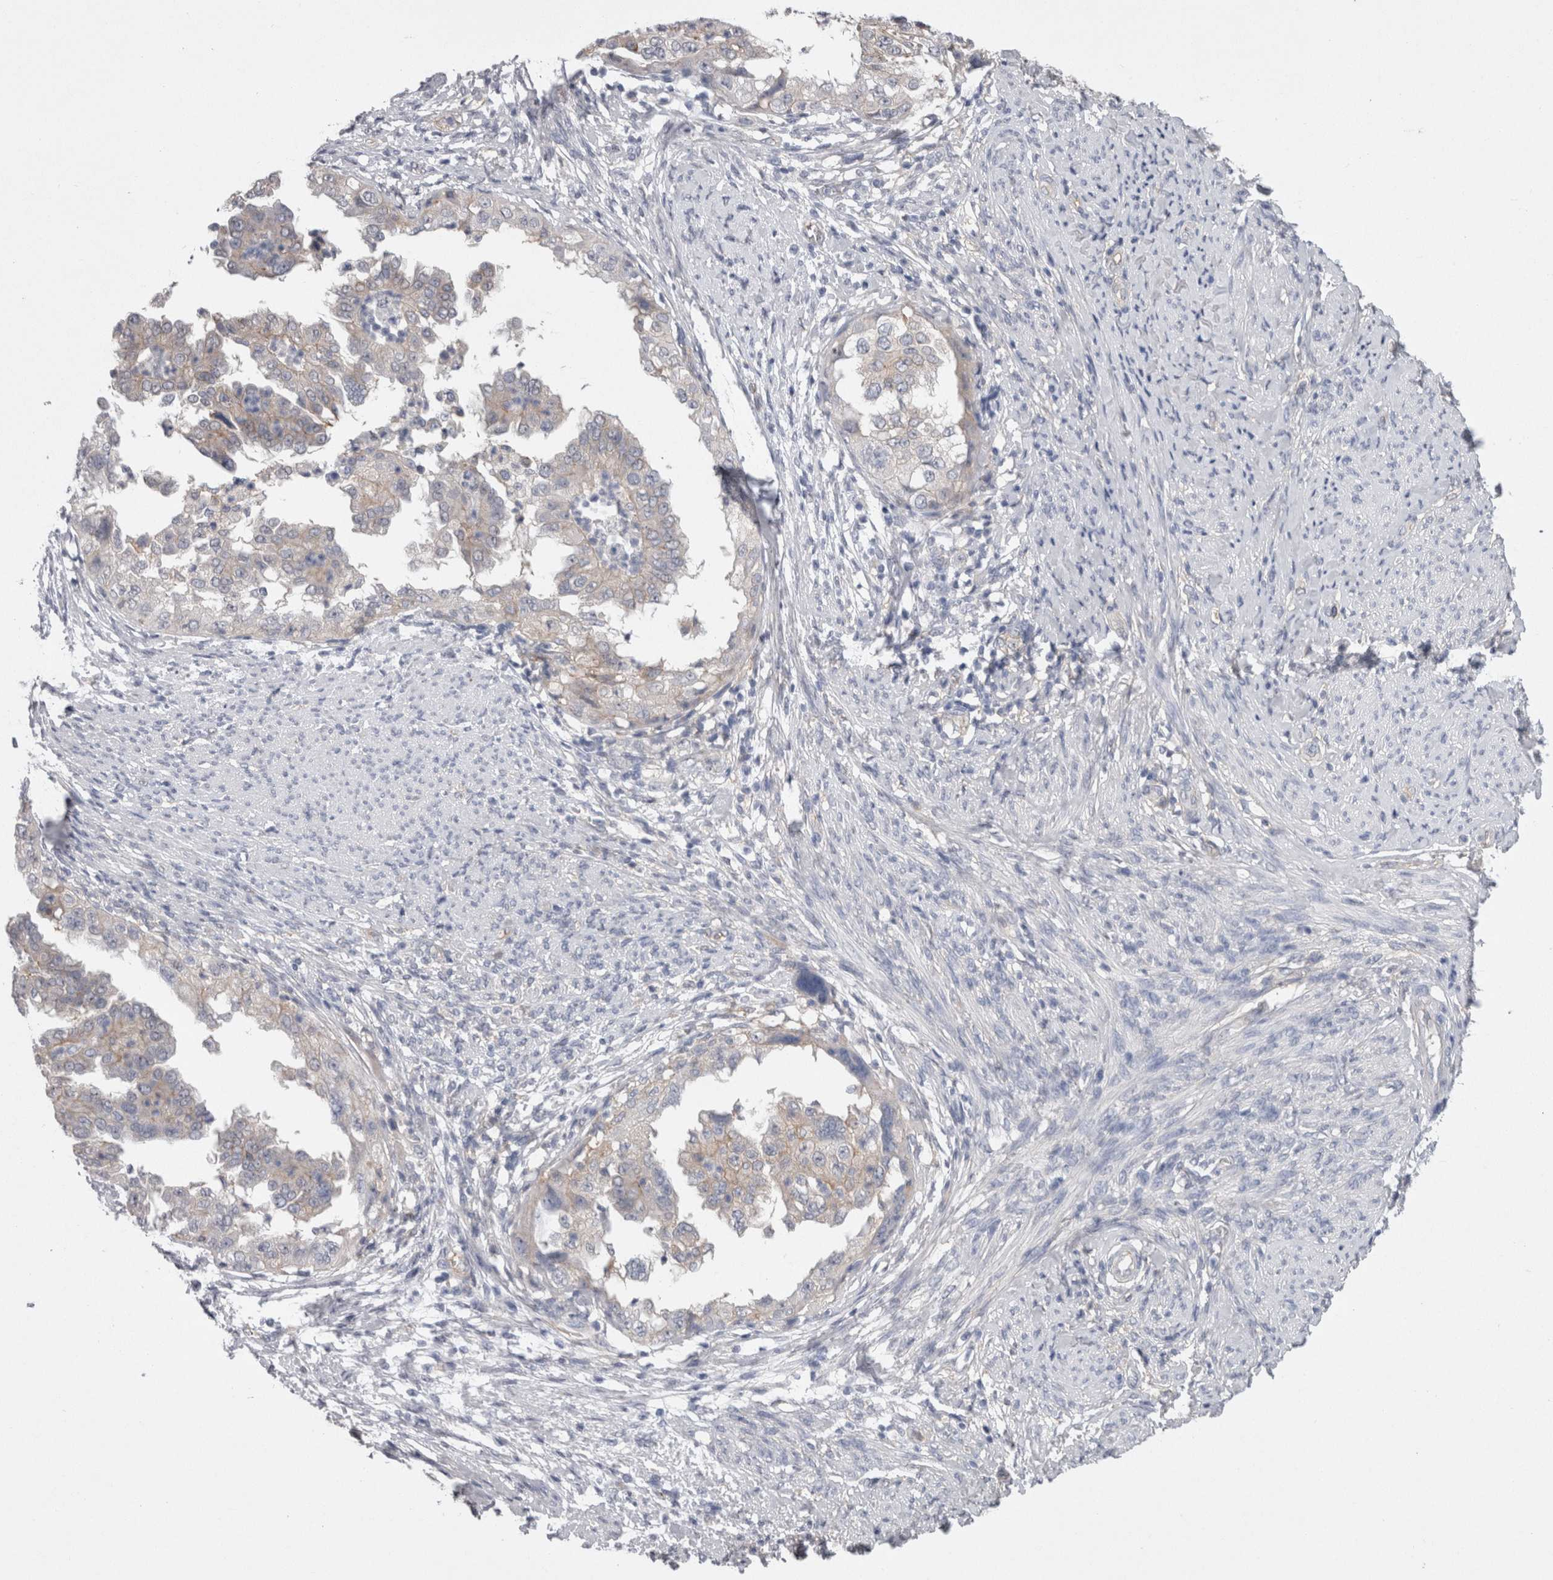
{"staining": {"intensity": "weak", "quantity": "<25%", "location": "cytoplasmic/membranous"}, "tissue": "endometrial cancer", "cell_type": "Tumor cells", "image_type": "cancer", "snomed": [{"axis": "morphology", "description": "Adenocarcinoma, NOS"}, {"axis": "topography", "description": "Endometrium"}], "caption": "Tumor cells are negative for protein expression in human endometrial adenocarcinoma.", "gene": "NECTIN2", "patient": {"sex": "female", "age": 85}}